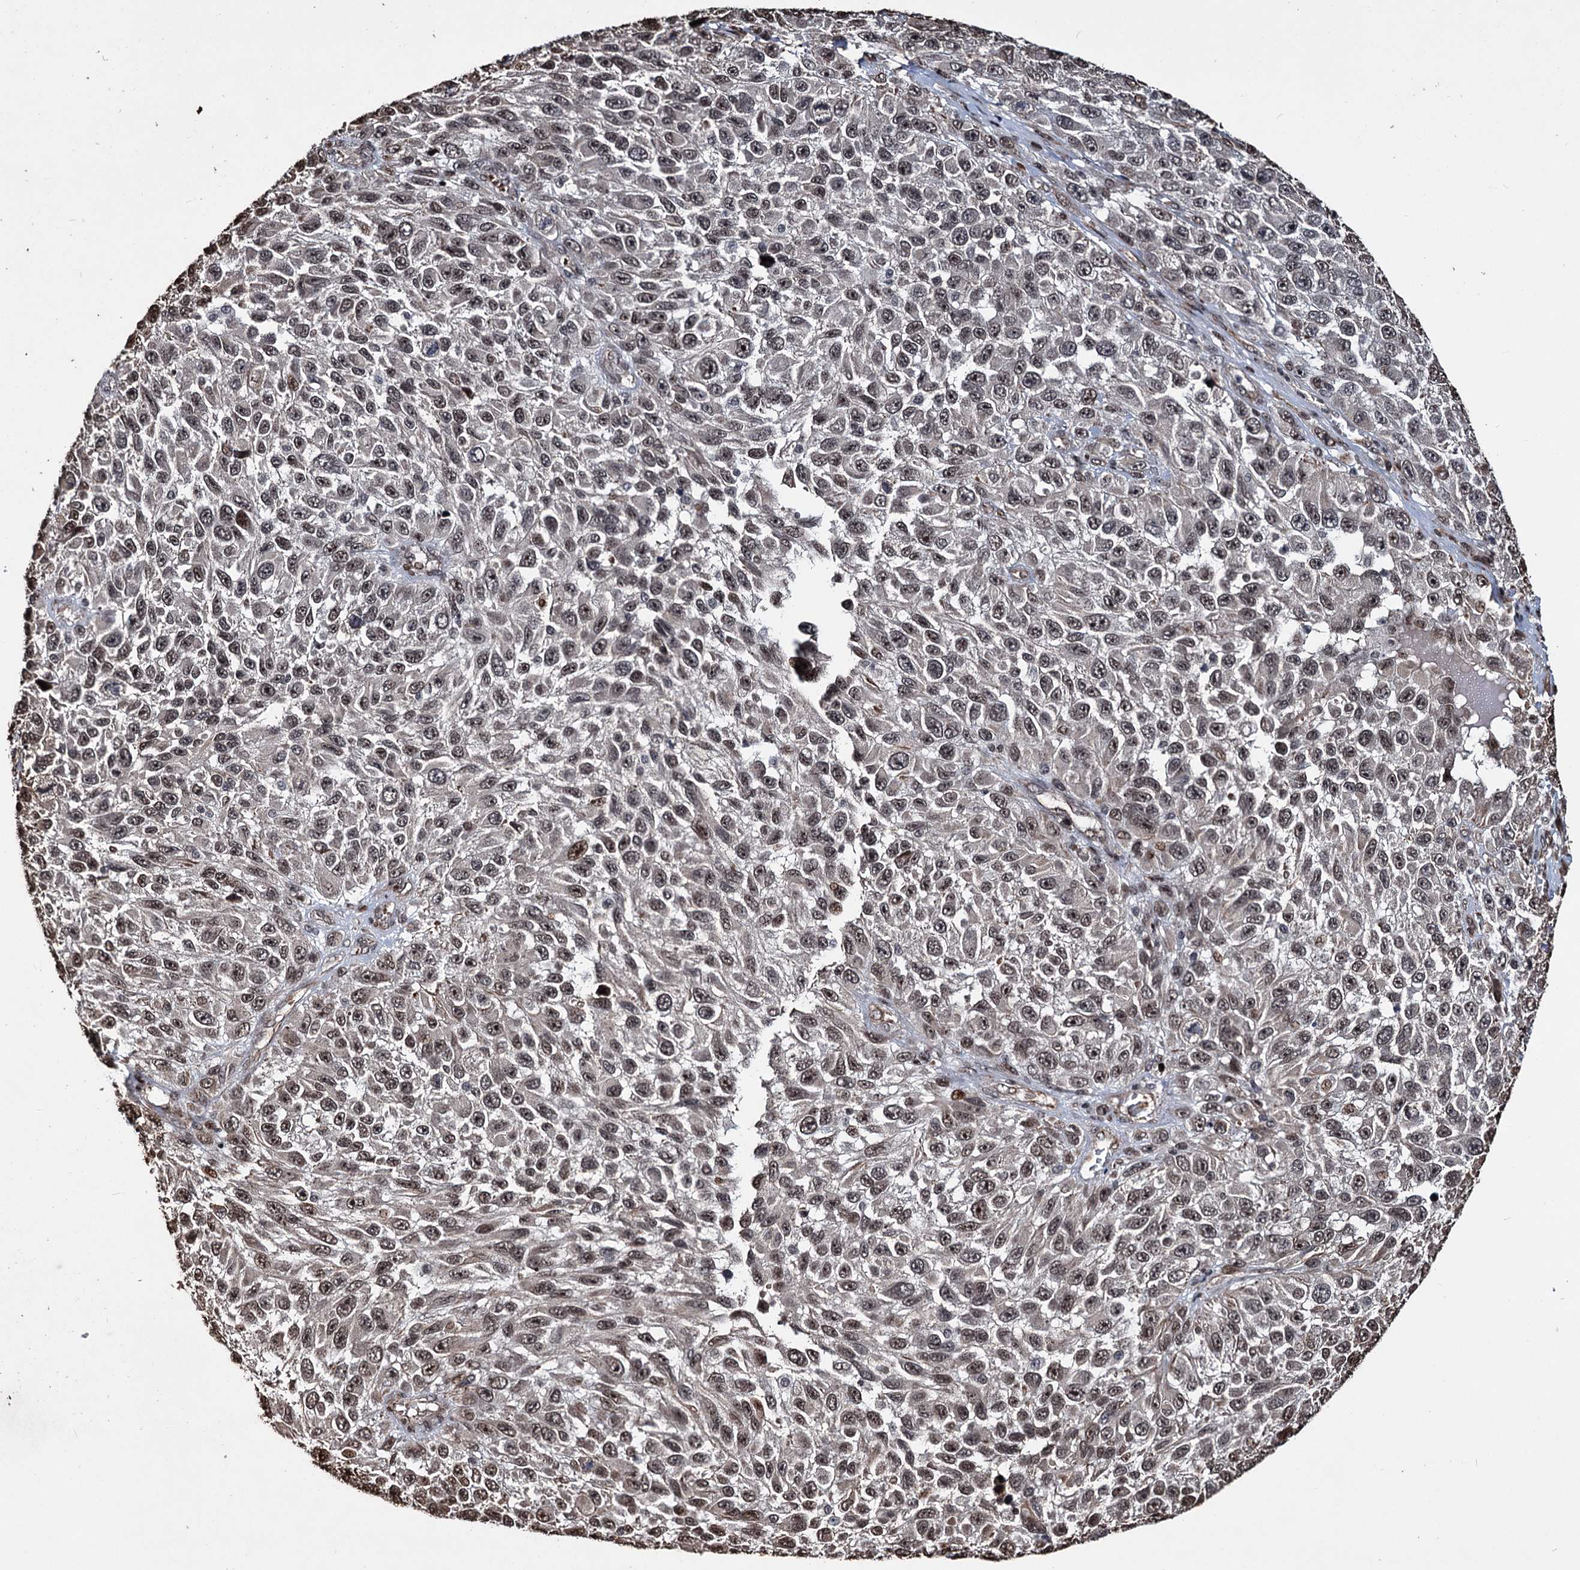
{"staining": {"intensity": "moderate", "quantity": "<25%", "location": "nuclear"}, "tissue": "melanoma", "cell_type": "Tumor cells", "image_type": "cancer", "snomed": [{"axis": "morphology", "description": "Normal tissue, NOS"}, {"axis": "morphology", "description": "Malignant melanoma, NOS"}, {"axis": "topography", "description": "Skin"}], "caption": "A histopathology image showing moderate nuclear staining in about <25% of tumor cells in melanoma, as visualized by brown immunohistochemical staining.", "gene": "EYA4", "patient": {"sex": "female", "age": 96}}